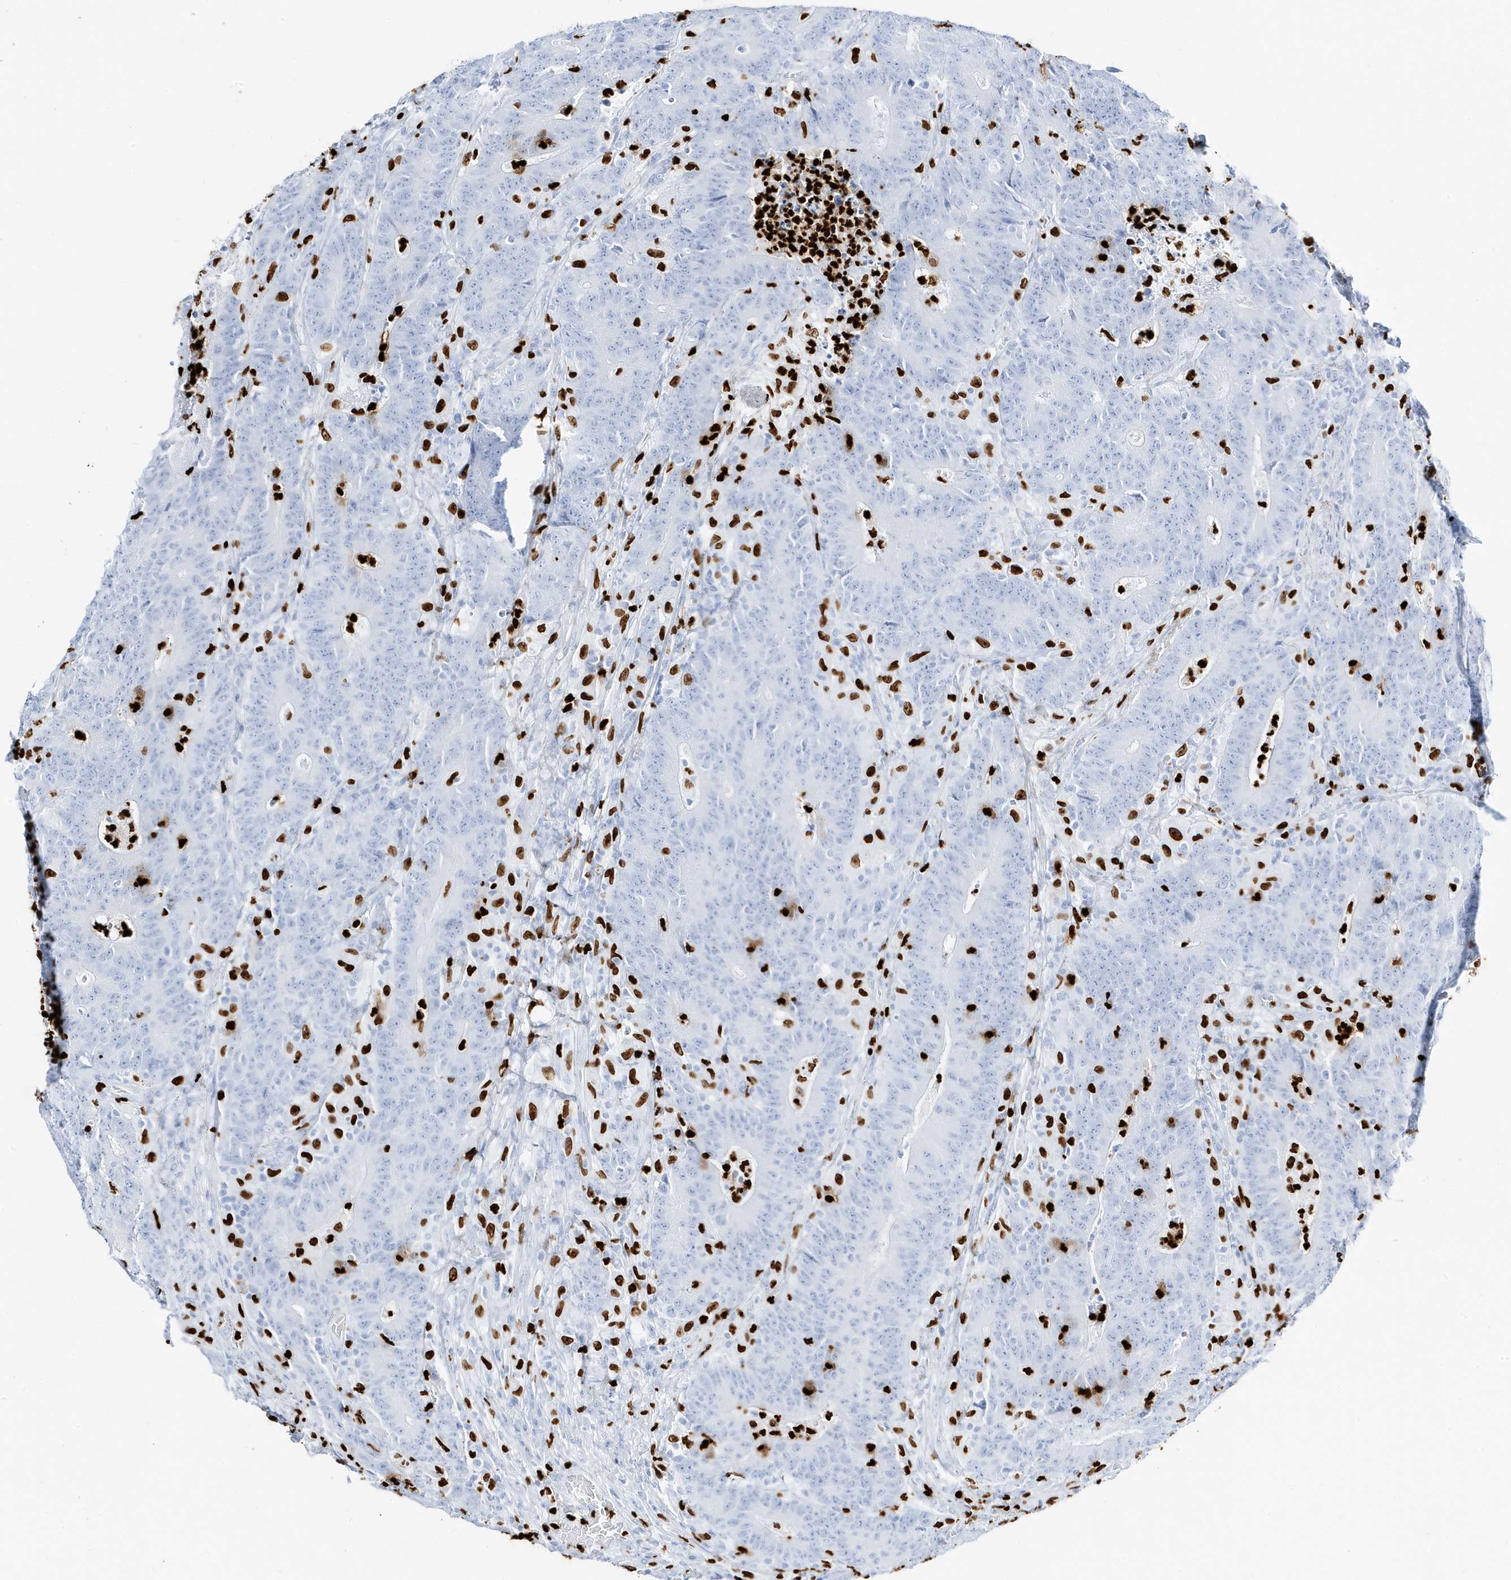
{"staining": {"intensity": "negative", "quantity": "none", "location": "none"}, "tissue": "colorectal cancer", "cell_type": "Tumor cells", "image_type": "cancer", "snomed": [{"axis": "morphology", "description": "Normal tissue, NOS"}, {"axis": "morphology", "description": "Adenocarcinoma, NOS"}, {"axis": "topography", "description": "Colon"}], "caption": "This is an immunohistochemistry image of human colorectal cancer (adenocarcinoma). There is no staining in tumor cells.", "gene": "MNDA", "patient": {"sex": "female", "age": 75}}